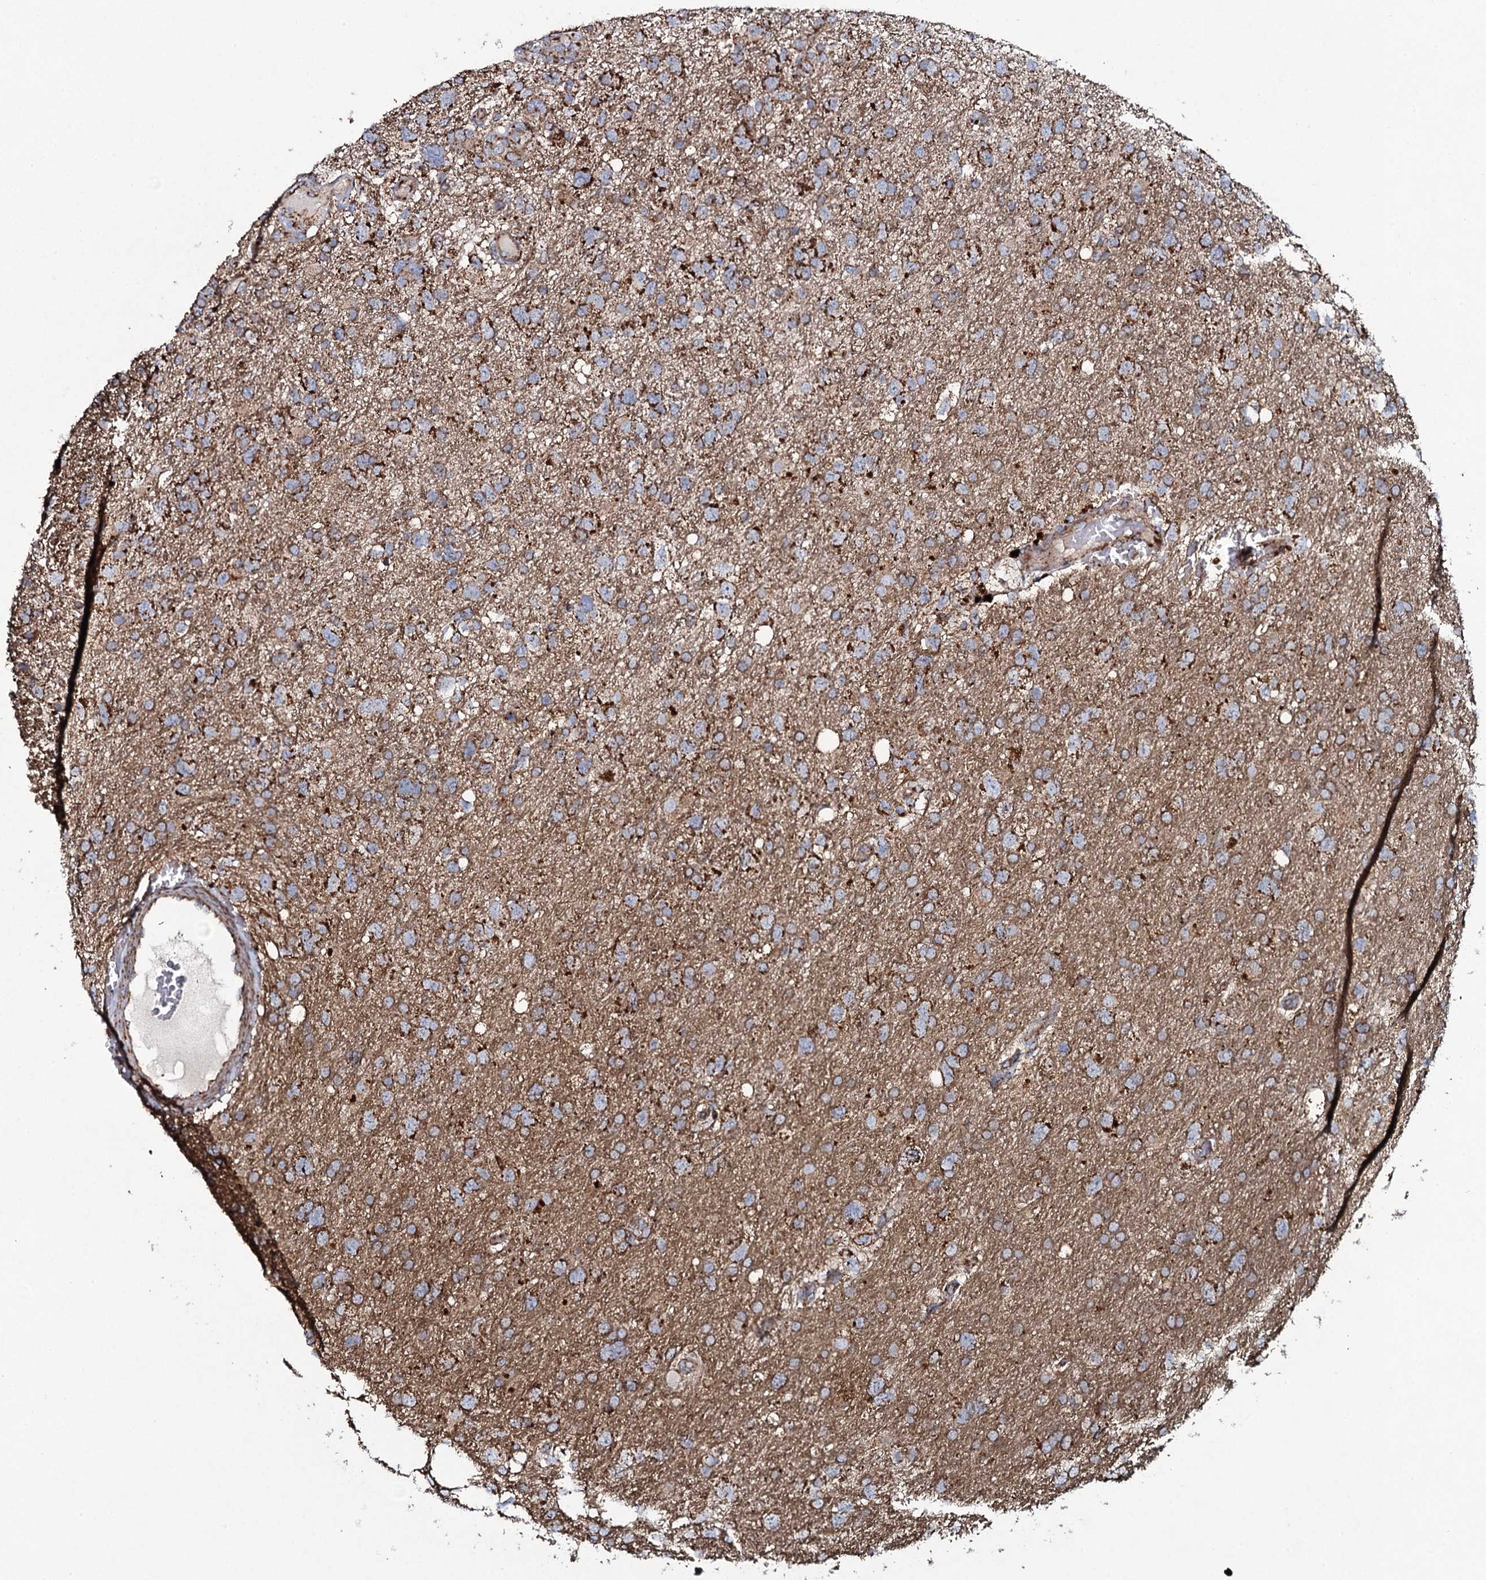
{"staining": {"intensity": "strong", "quantity": "25%-75%", "location": "cytoplasmic/membranous"}, "tissue": "glioma", "cell_type": "Tumor cells", "image_type": "cancer", "snomed": [{"axis": "morphology", "description": "Glioma, malignant, High grade"}, {"axis": "topography", "description": "Brain"}], "caption": "Immunohistochemistry (IHC) histopathology image of neoplastic tissue: glioma stained using IHC demonstrates high levels of strong protein expression localized specifically in the cytoplasmic/membranous of tumor cells, appearing as a cytoplasmic/membranous brown color.", "gene": "EVC2", "patient": {"sex": "male", "age": 61}}